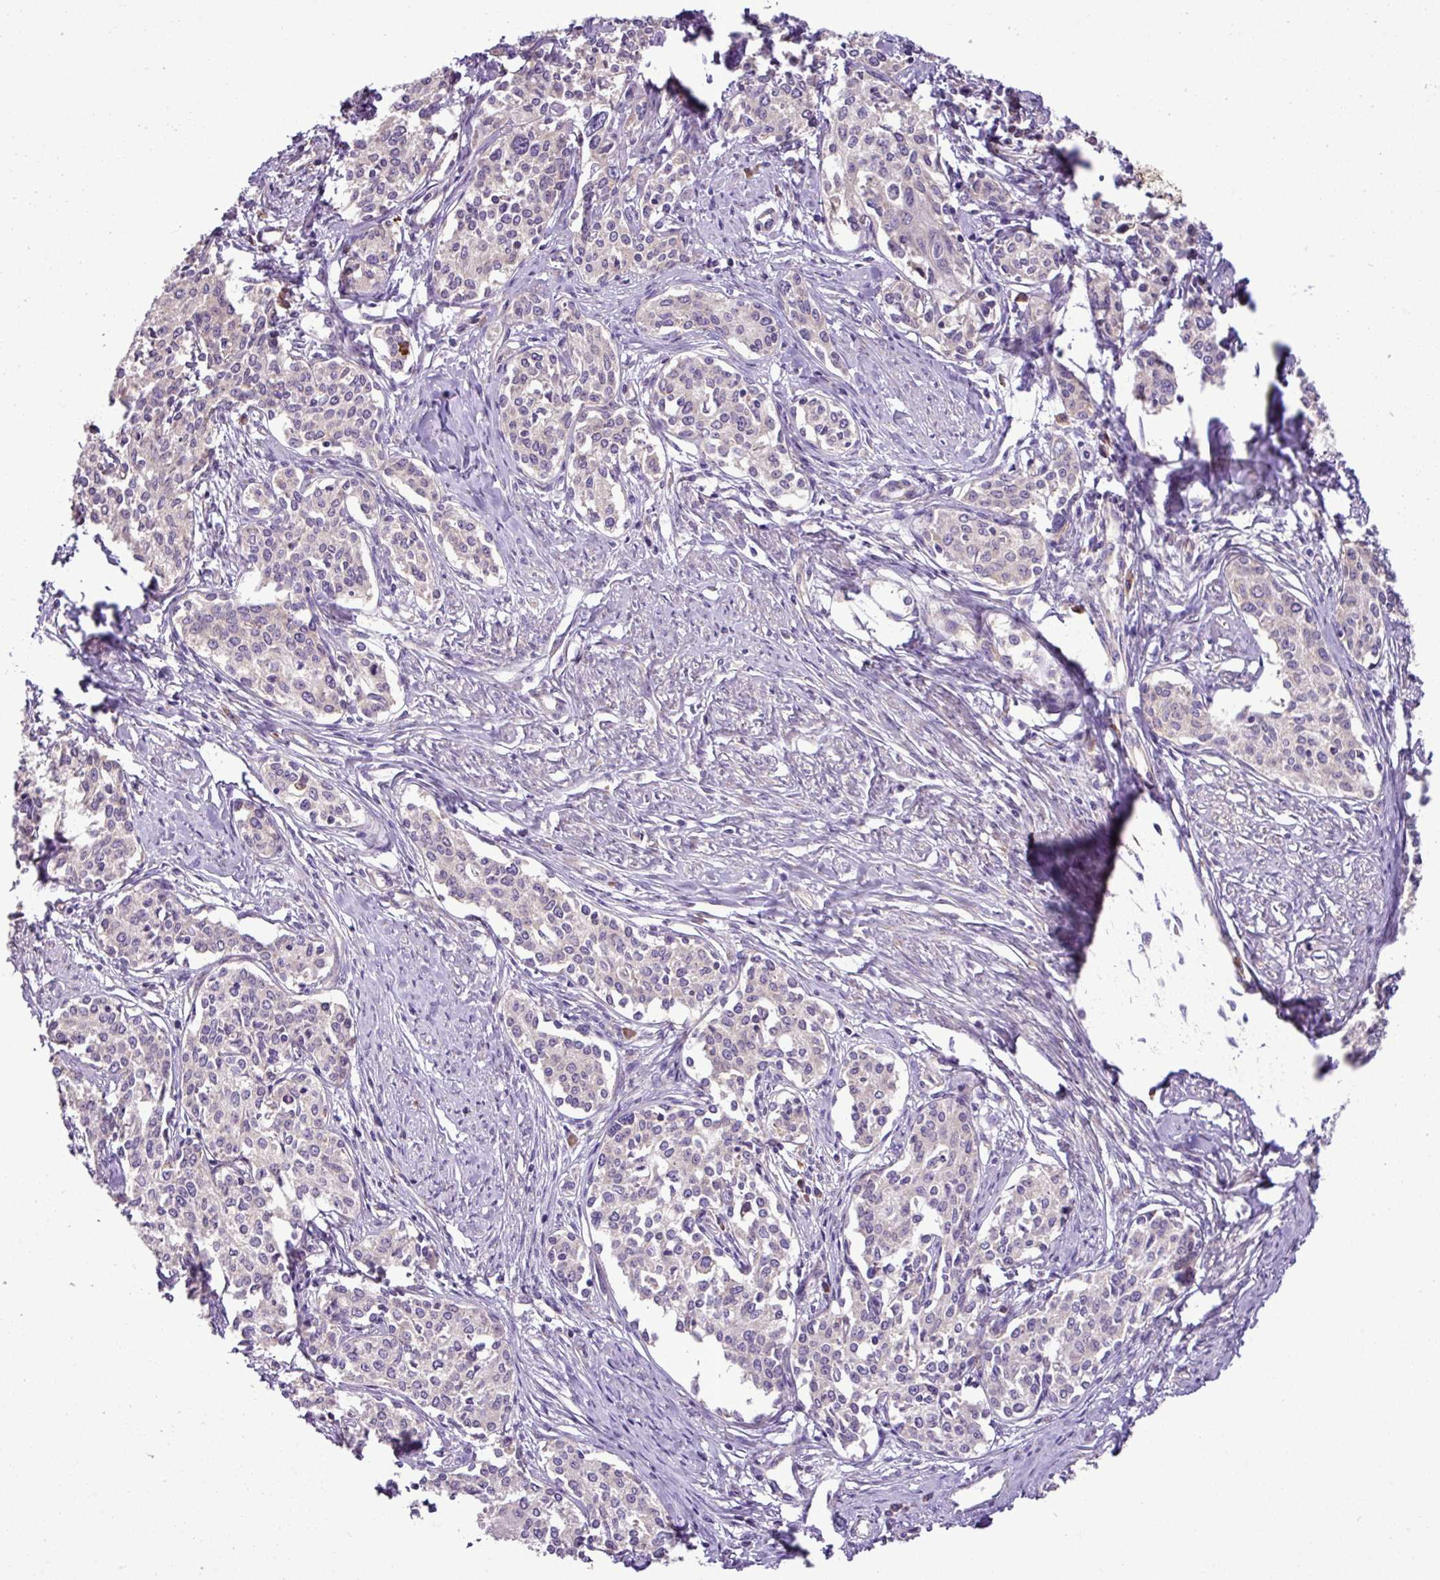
{"staining": {"intensity": "weak", "quantity": "<25%", "location": "cytoplasmic/membranous"}, "tissue": "cervical cancer", "cell_type": "Tumor cells", "image_type": "cancer", "snomed": [{"axis": "morphology", "description": "Squamous cell carcinoma, NOS"}, {"axis": "morphology", "description": "Adenocarcinoma, NOS"}, {"axis": "topography", "description": "Cervix"}], "caption": "IHC of cervical cancer demonstrates no positivity in tumor cells. Nuclei are stained in blue.", "gene": "RPL13", "patient": {"sex": "female", "age": 52}}